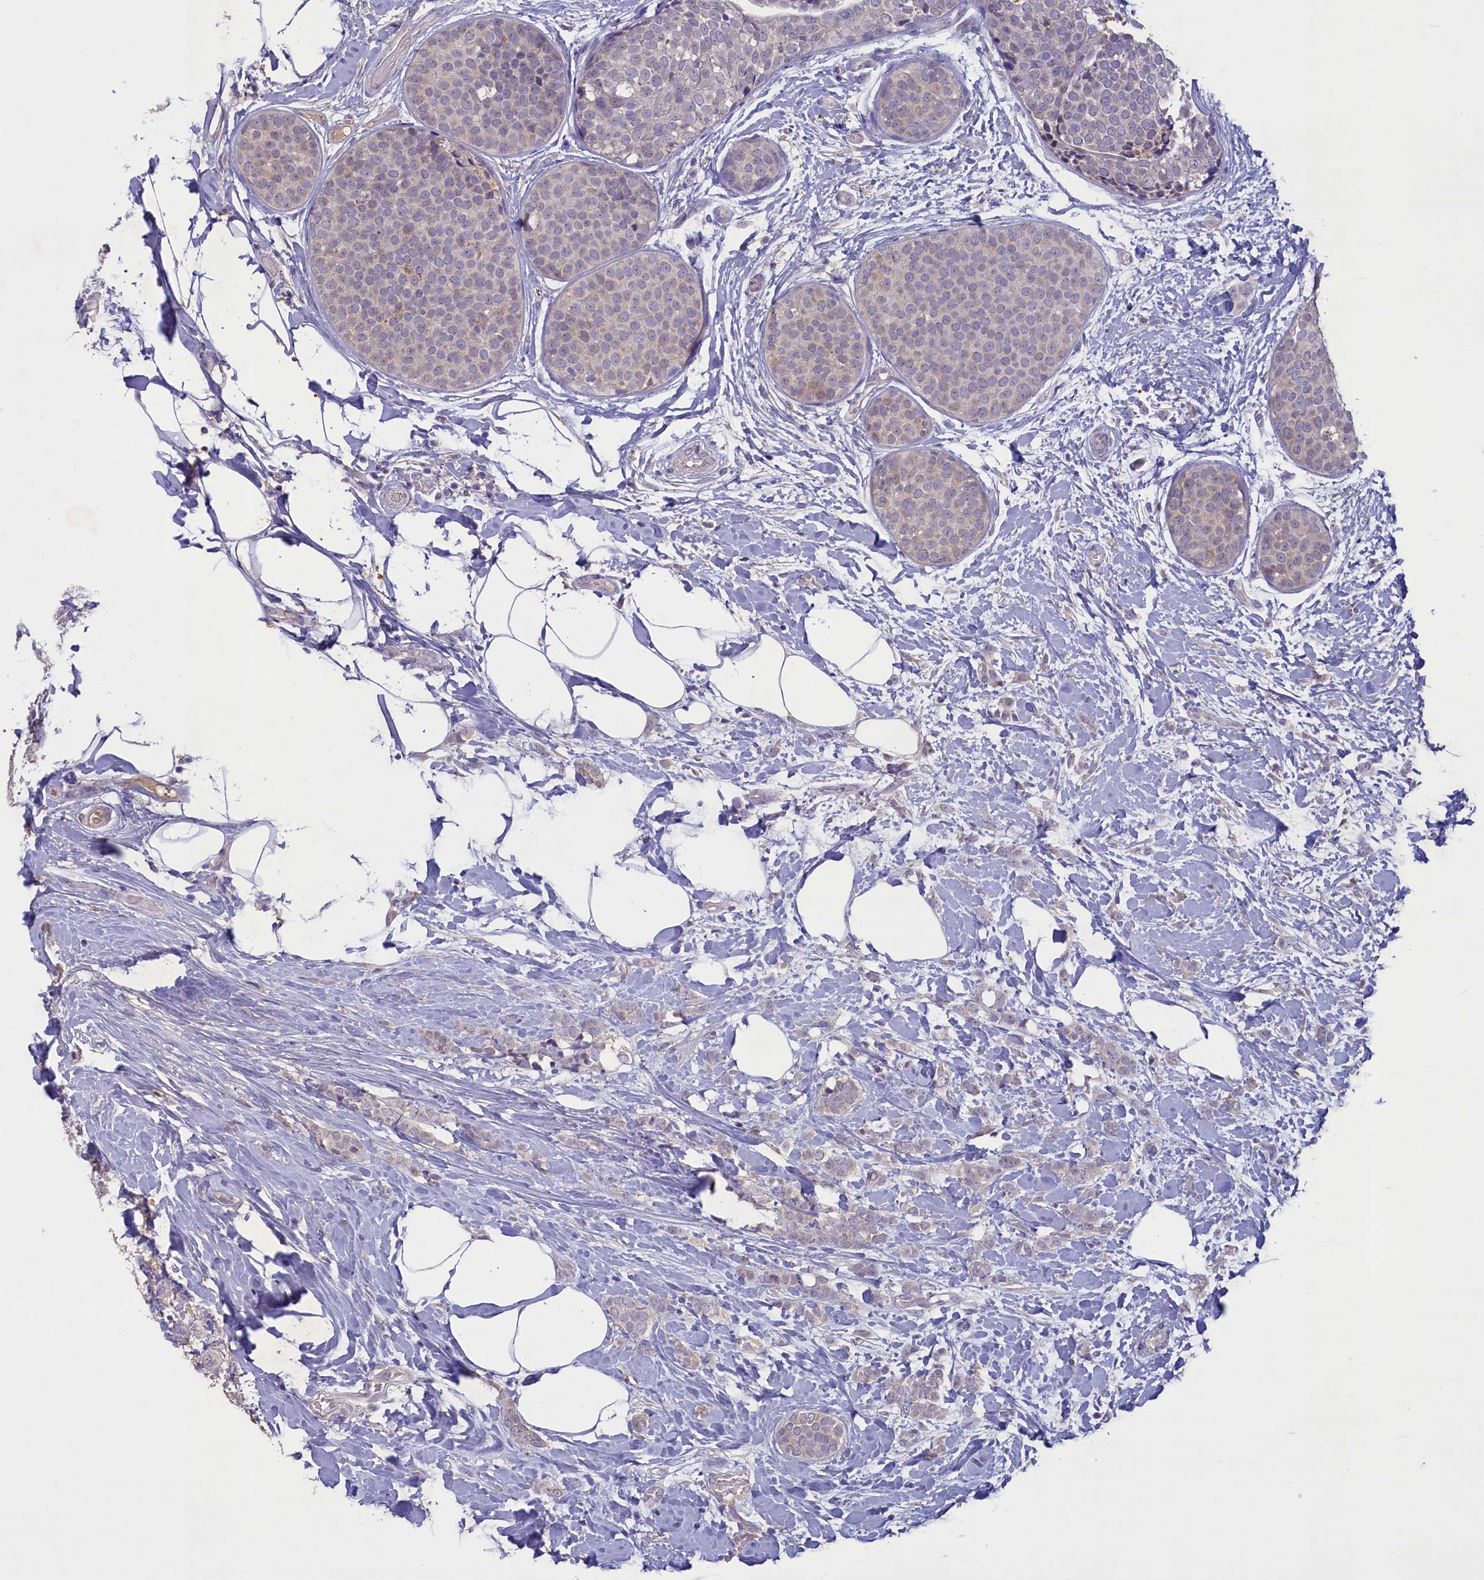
{"staining": {"intensity": "weak", "quantity": "<25%", "location": "cytoplasmic/membranous"}, "tissue": "breast cancer", "cell_type": "Tumor cells", "image_type": "cancer", "snomed": [{"axis": "morphology", "description": "Lobular carcinoma, in situ"}, {"axis": "morphology", "description": "Lobular carcinoma"}, {"axis": "topography", "description": "Breast"}], "caption": "Tumor cells are negative for brown protein staining in breast cancer (lobular carcinoma in situ).", "gene": "ATF7IP2", "patient": {"sex": "female", "age": 41}}